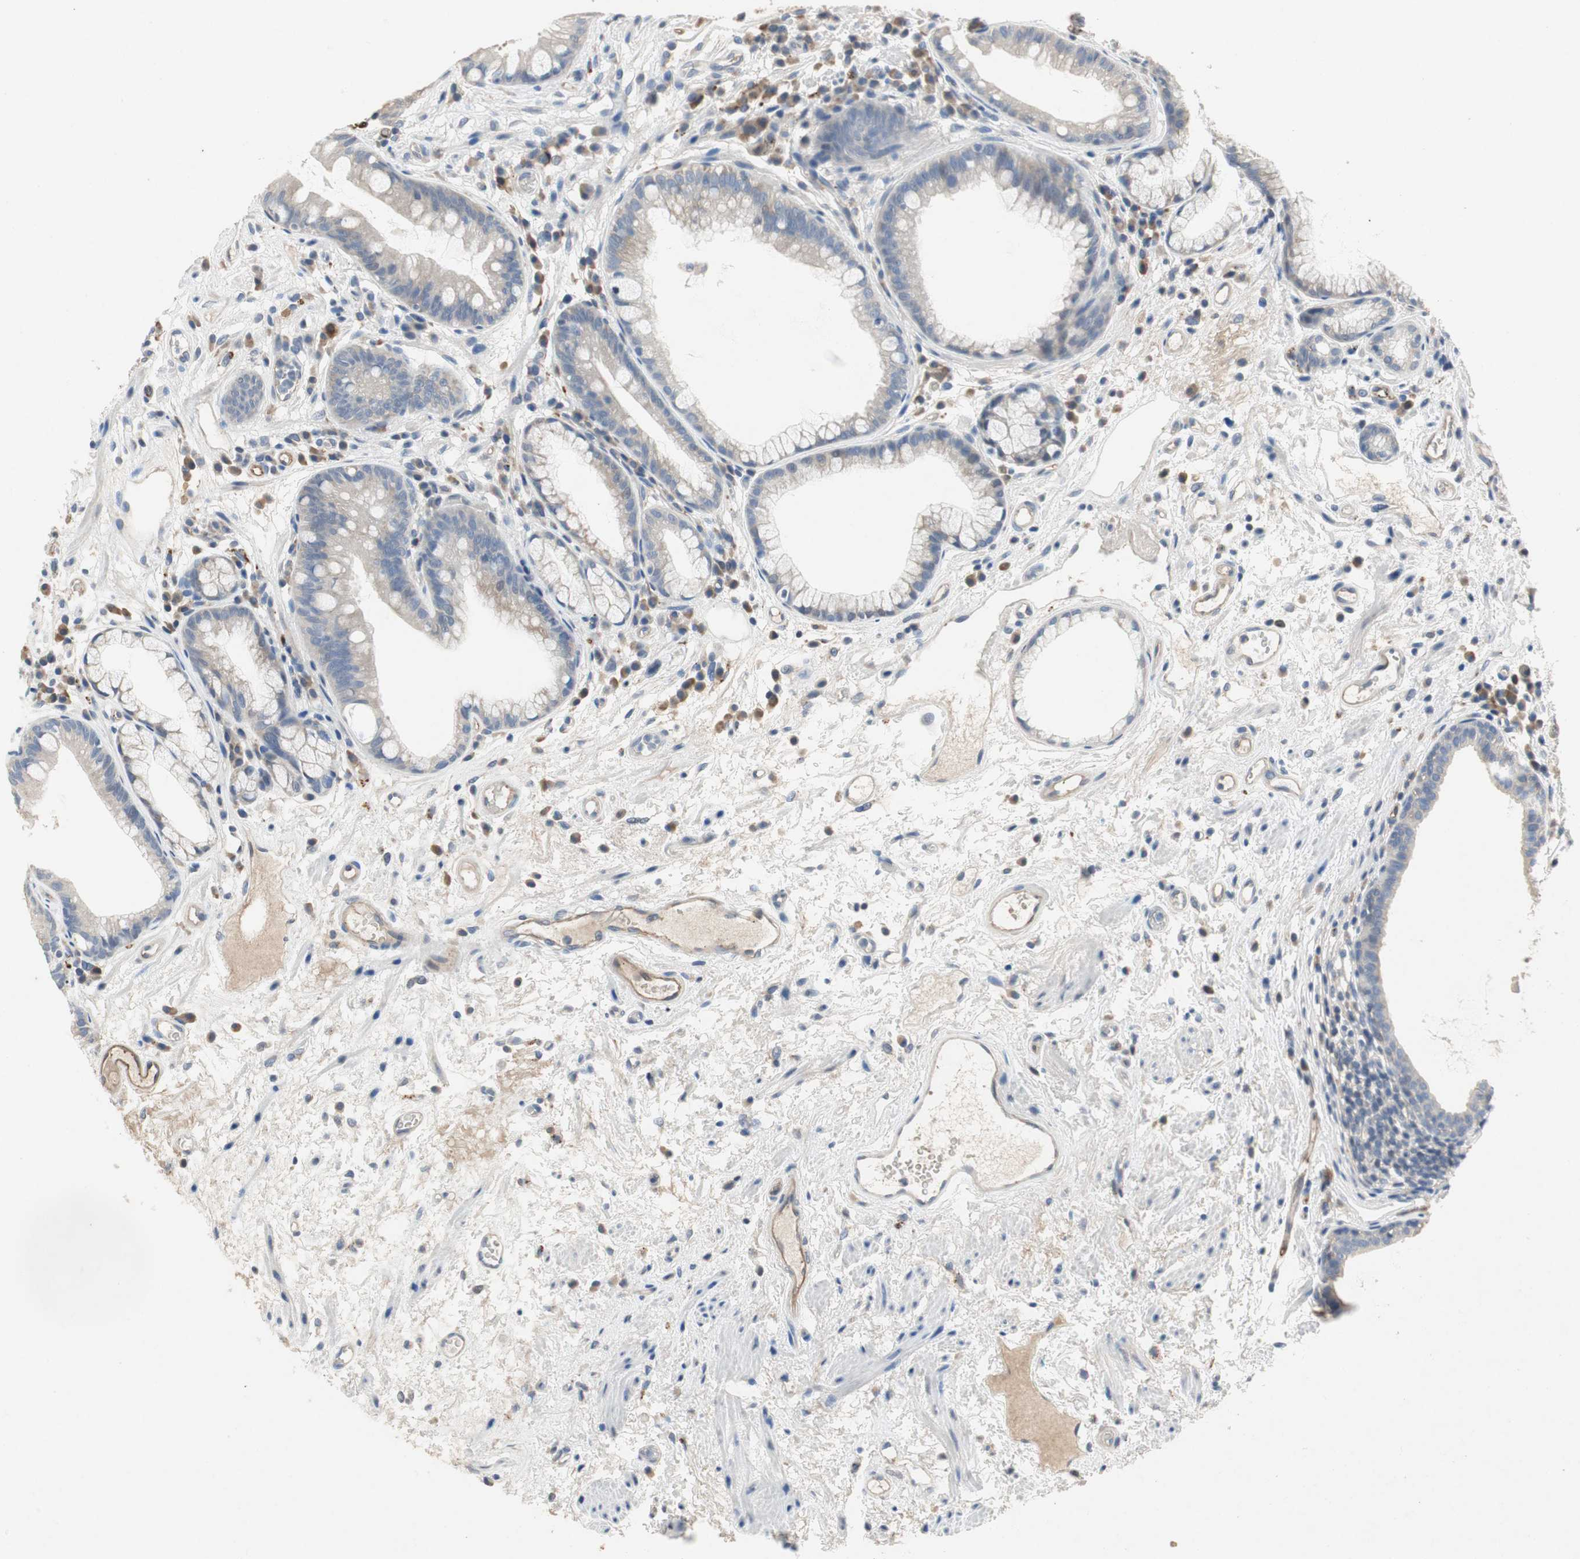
{"staining": {"intensity": "moderate", "quantity": "<25%", "location": "cytoplasmic/membranous"}, "tissue": "stomach", "cell_type": "Glandular cells", "image_type": "normal", "snomed": [{"axis": "morphology", "description": "Normal tissue, NOS"}, {"axis": "topography", "description": "Stomach, upper"}], "caption": "An immunohistochemistry (IHC) image of benign tissue is shown. Protein staining in brown labels moderate cytoplasmic/membranous positivity in stomach within glandular cells.", "gene": "ALPL", "patient": {"sex": "male", "age": 72}}